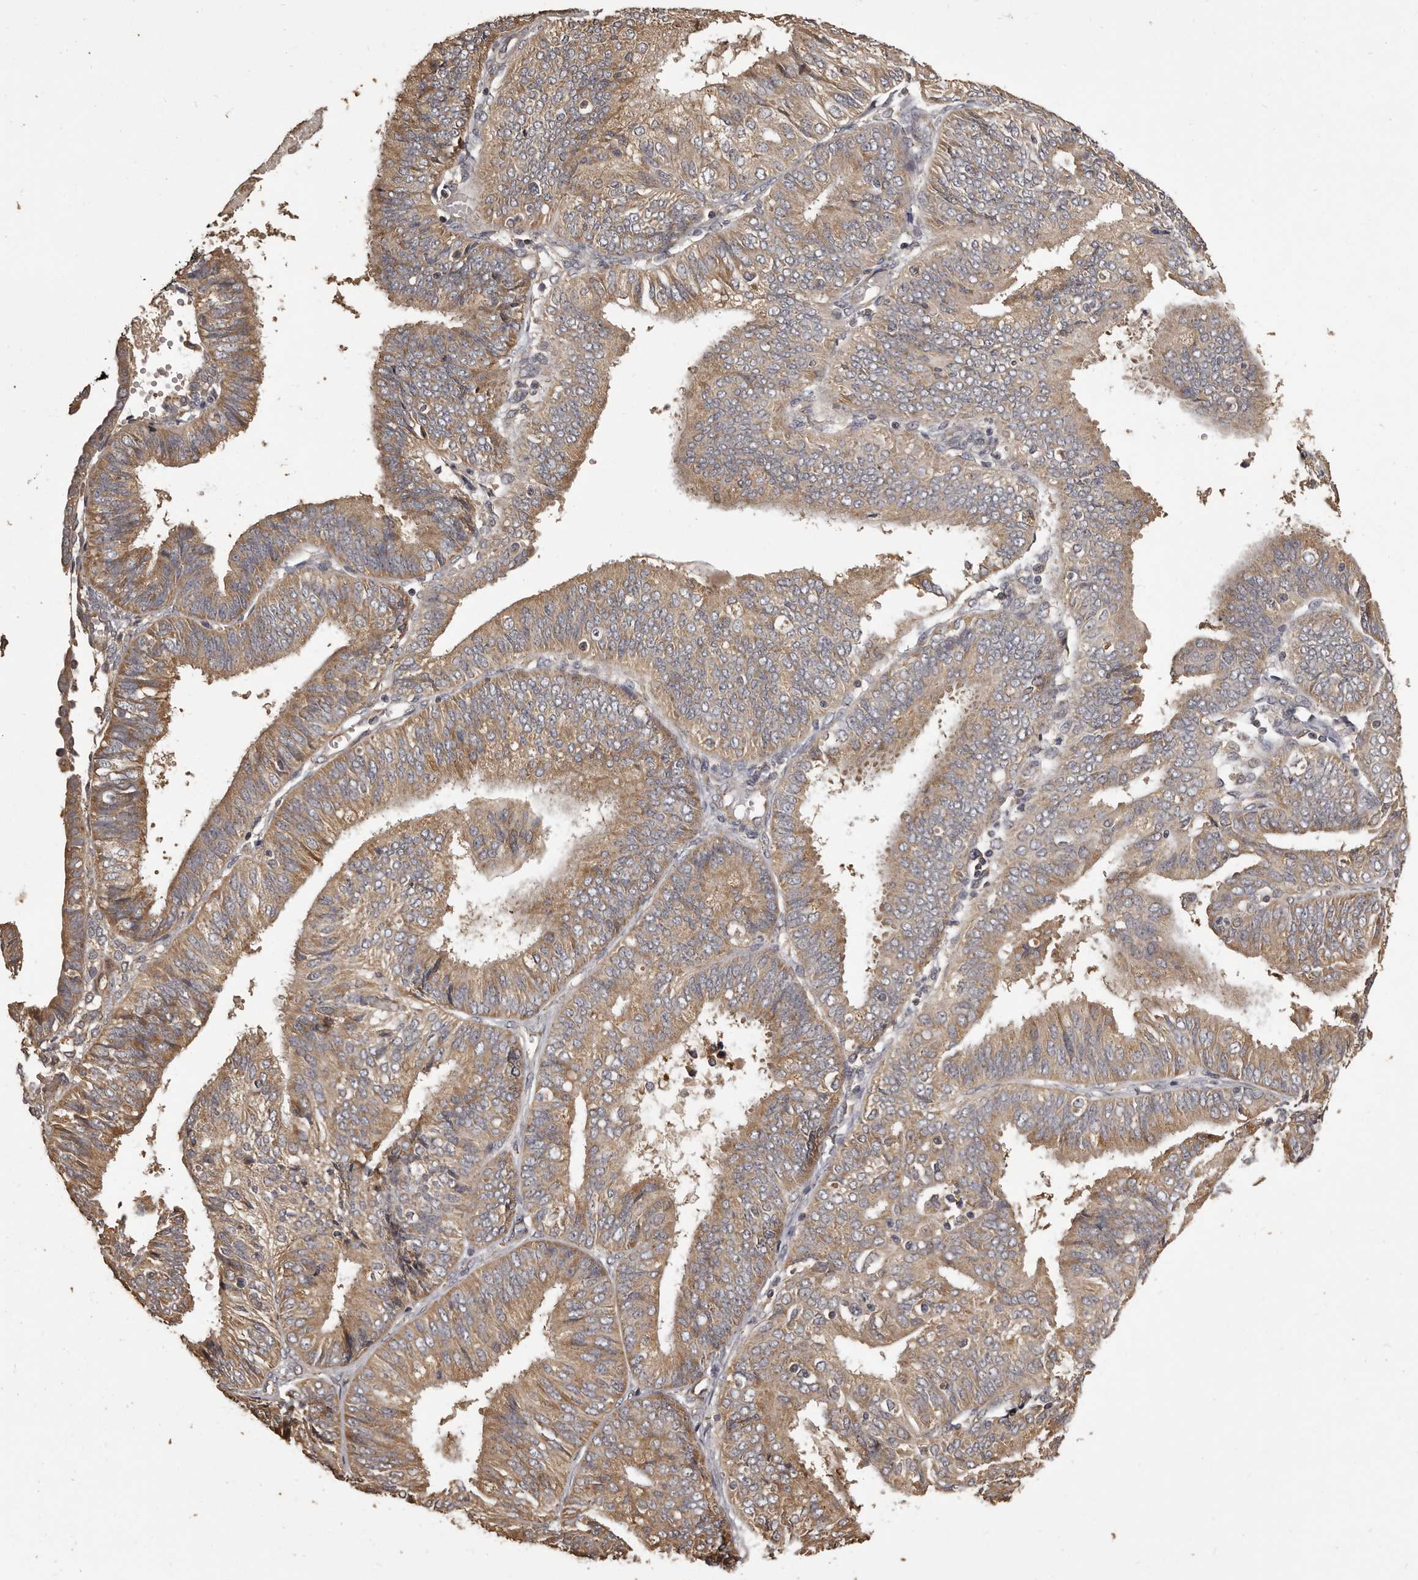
{"staining": {"intensity": "moderate", "quantity": ">75%", "location": "cytoplasmic/membranous"}, "tissue": "endometrial cancer", "cell_type": "Tumor cells", "image_type": "cancer", "snomed": [{"axis": "morphology", "description": "Adenocarcinoma, NOS"}, {"axis": "topography", "description": "Endometrium"}], "caption": "IHC micrograph of neoplastic tissue: human adenocarcinoma (endometrial) stained using immunohistochemistry (IHC) displays medium levels of moderate protein expression localized specifically in the cytoplasmic/membranous of tumor cells, appearing as a cytoplasmic/membranous brown color.", "gene": "MGAT5", "patient": {"sex": "female", "age": 58}}